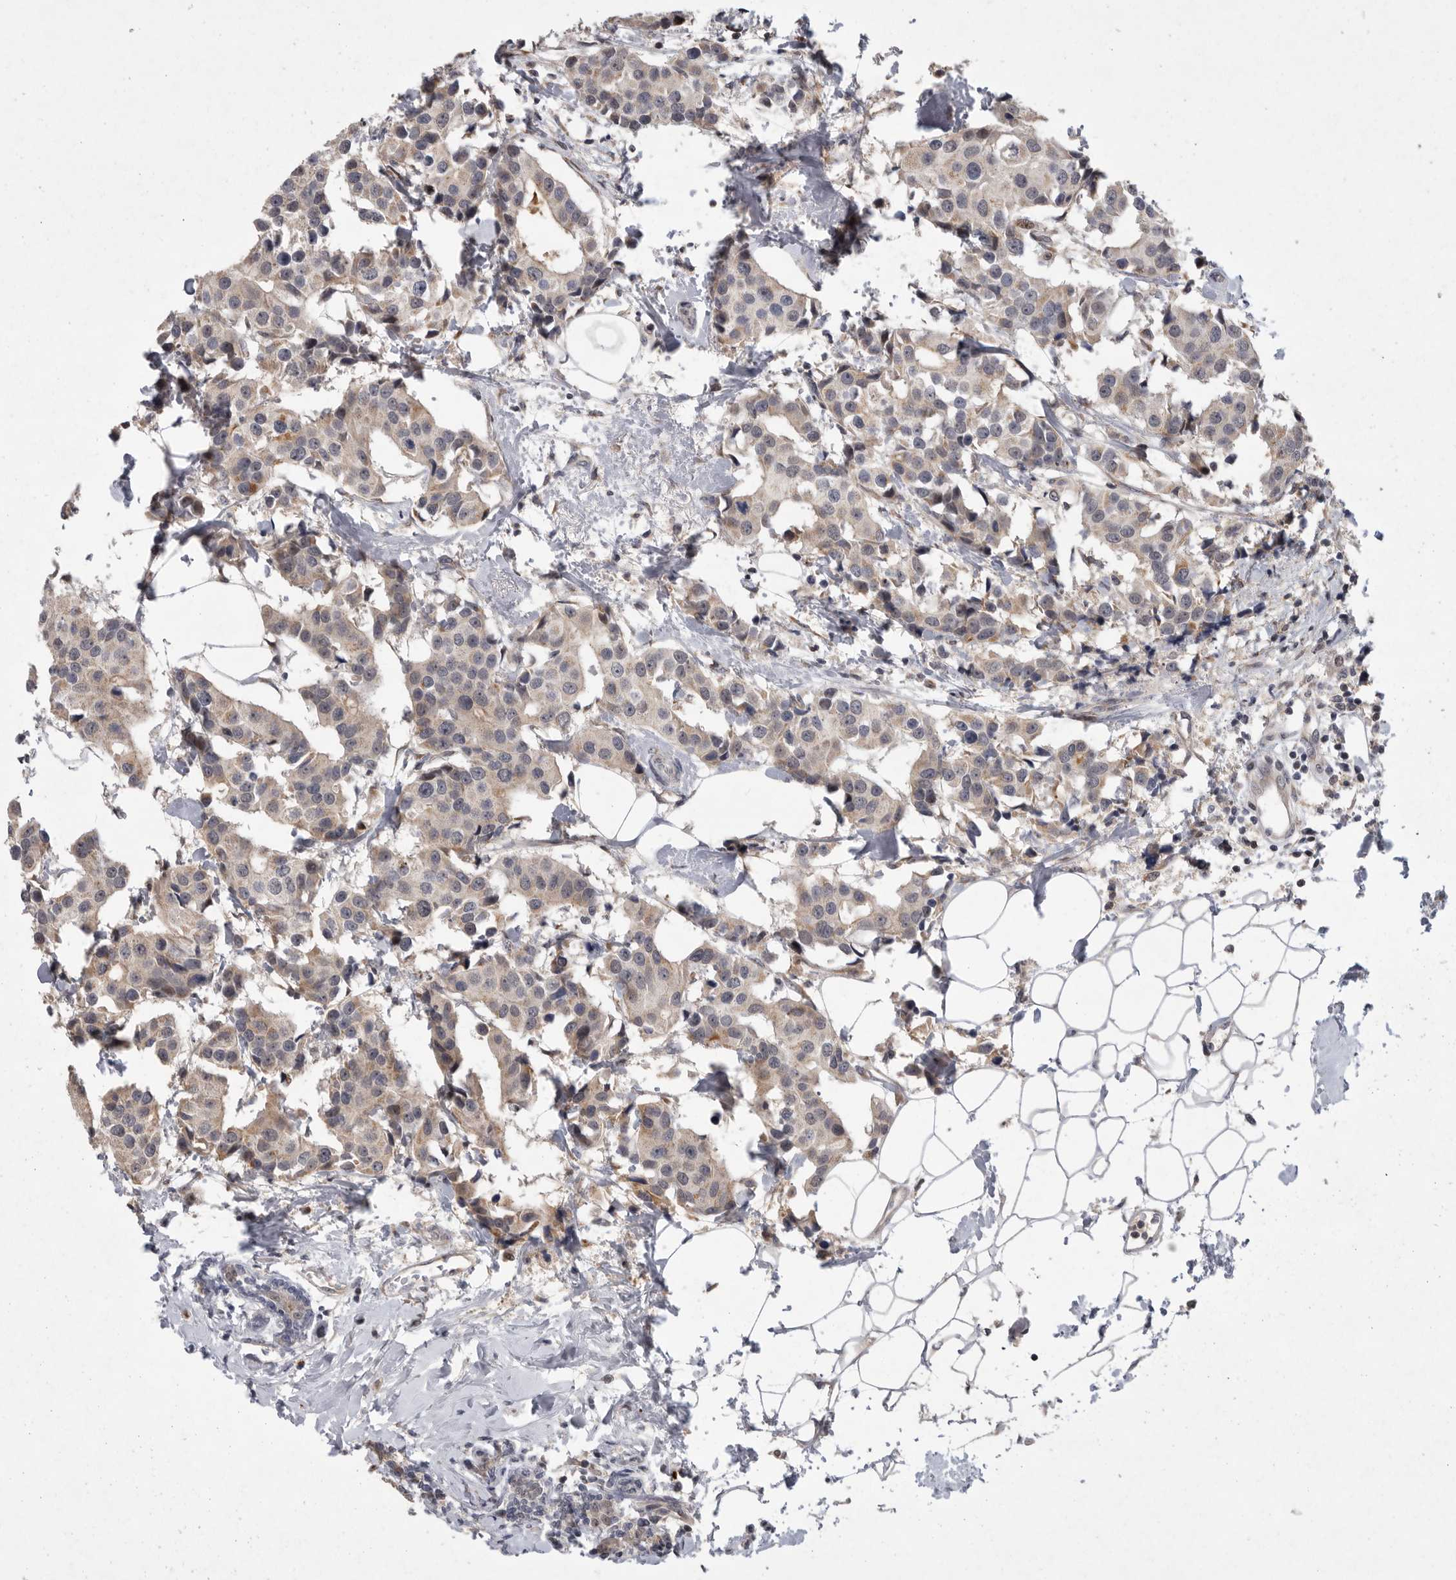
{"staining": {"intensity": "weak", "quantity": "25%-75%", "location": "cytoplasmic/membranous"}, "tissue": "breast cancer", "cell_type": "Tumor cells", "image_type": "cancer", "snomed": [{"axis": "morphology", "description": "Normal tissue, NOS"}, {"axis": "morphology", "description": "Duct carcinoma"}, {"axis": "topography", "description": "Breast"}], "caption": "Immunohistochemistry (IHC) staining of invasive ductal carcinoma (breast), which displays low levels of weak cytoplasmic/membranous expression in approximately 25%-75% of tumor cells indicating weak cytoplasmic/membranous protein positivity. The staining was performed using DAB (brown) for protein detection and nuclei were counterstained in hematoxylin (blue).", "gene": "MAN2A1", "patient": {"sex": "female", "age": 39}}